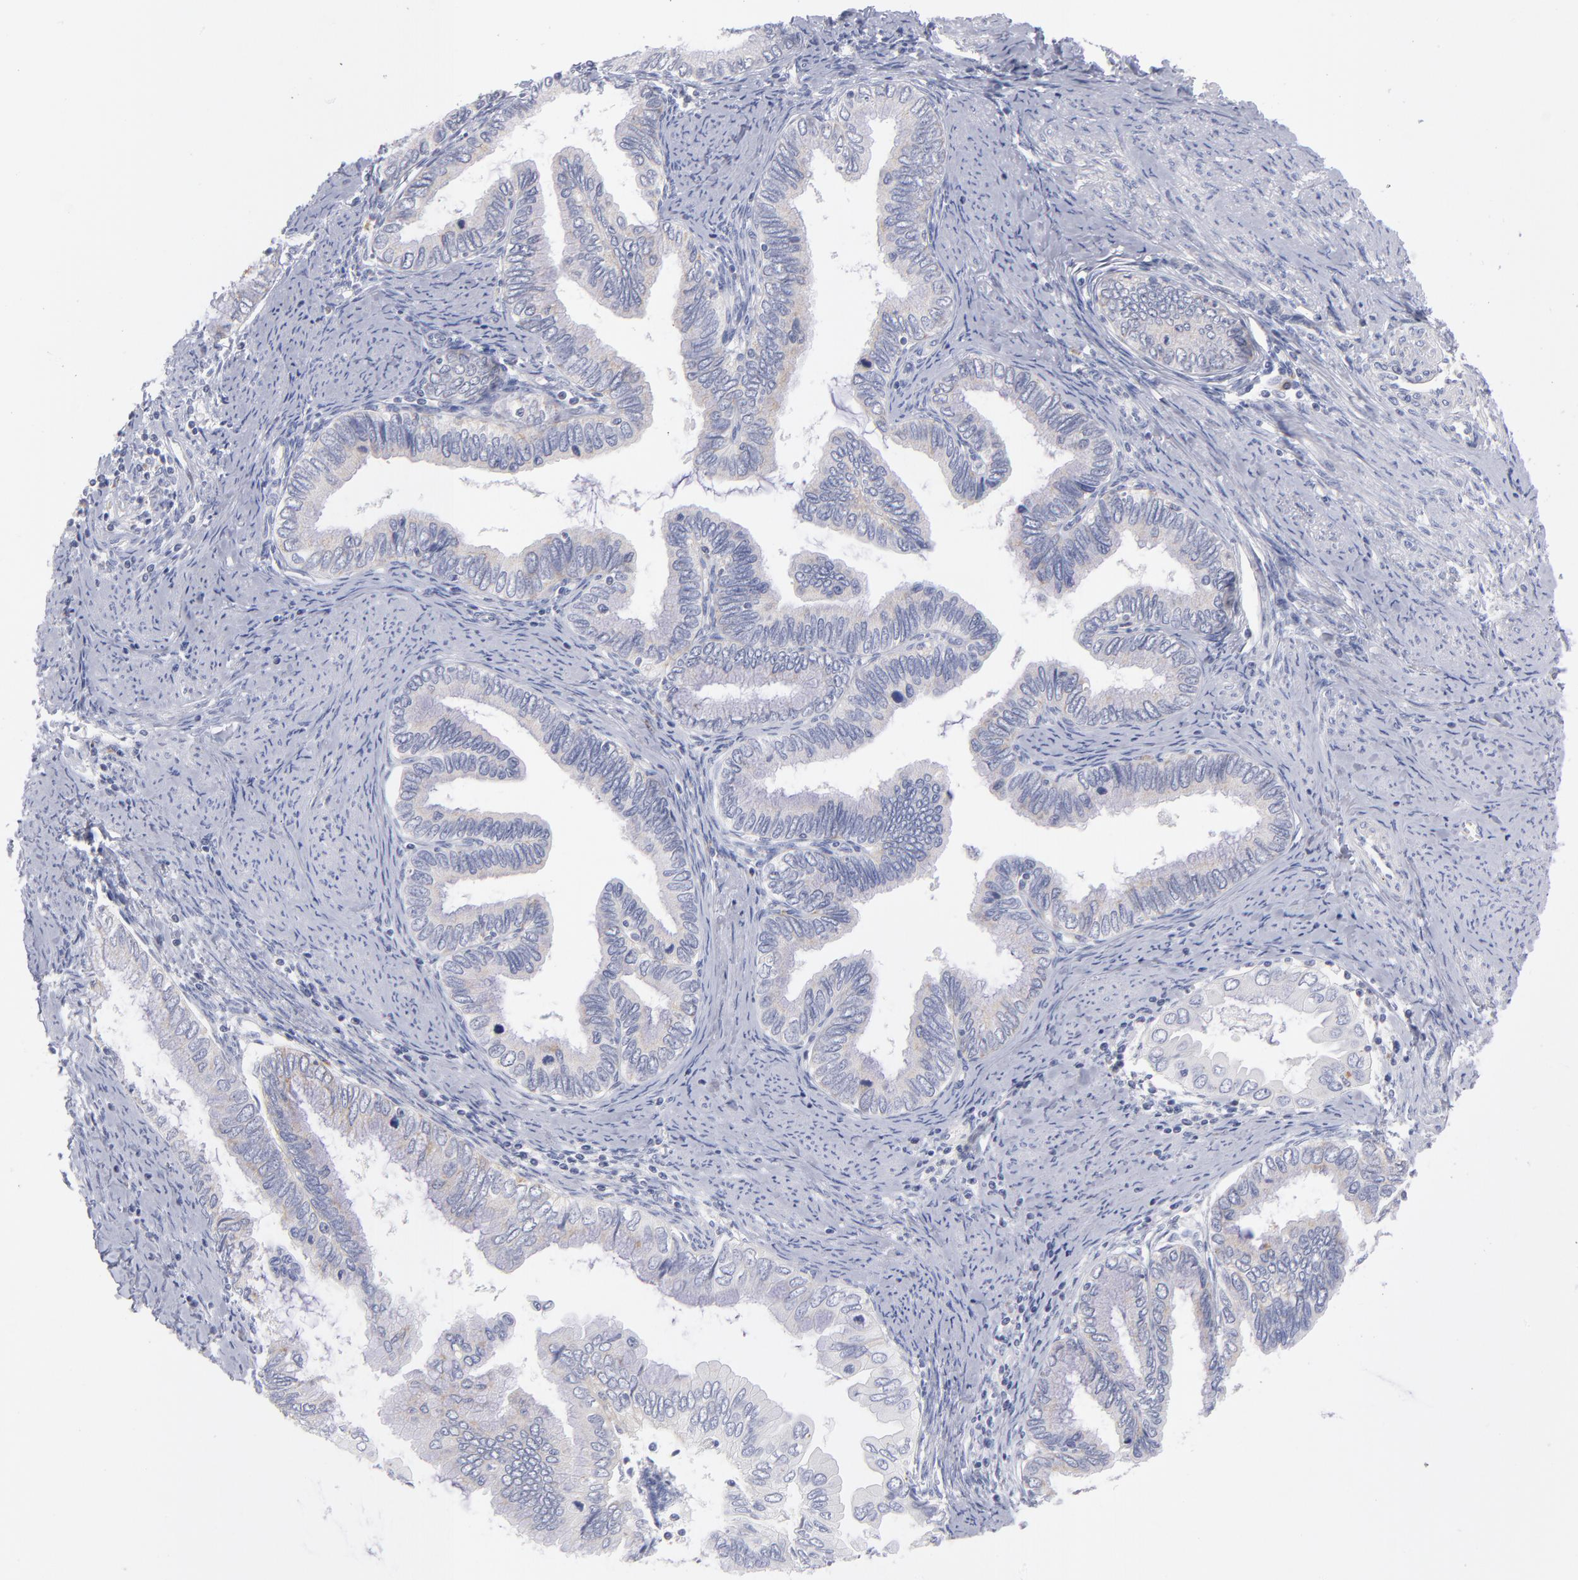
{"staining": {"intensity": "weak", "quantity": "<25%", "location": "cytoplasmic/membranous"}, "tissue": "cervical cancer", "cell_type": "Tumor cells", "image_type": "cancer", "snomed": [{"axis": "morphology", "description": "Adenocarcinoma, NOS"}, {"axis": "topography", "description": "Cervix"}], "caption": "High power microscopy histopathology image of an immunohistochemistry (IHC) photomicrograph of cervical adenocarcinoma, revealing no significant staining in tumor cells.", "gene": "MTHFD2", "patient": {"sex": "female", "age": 49}}